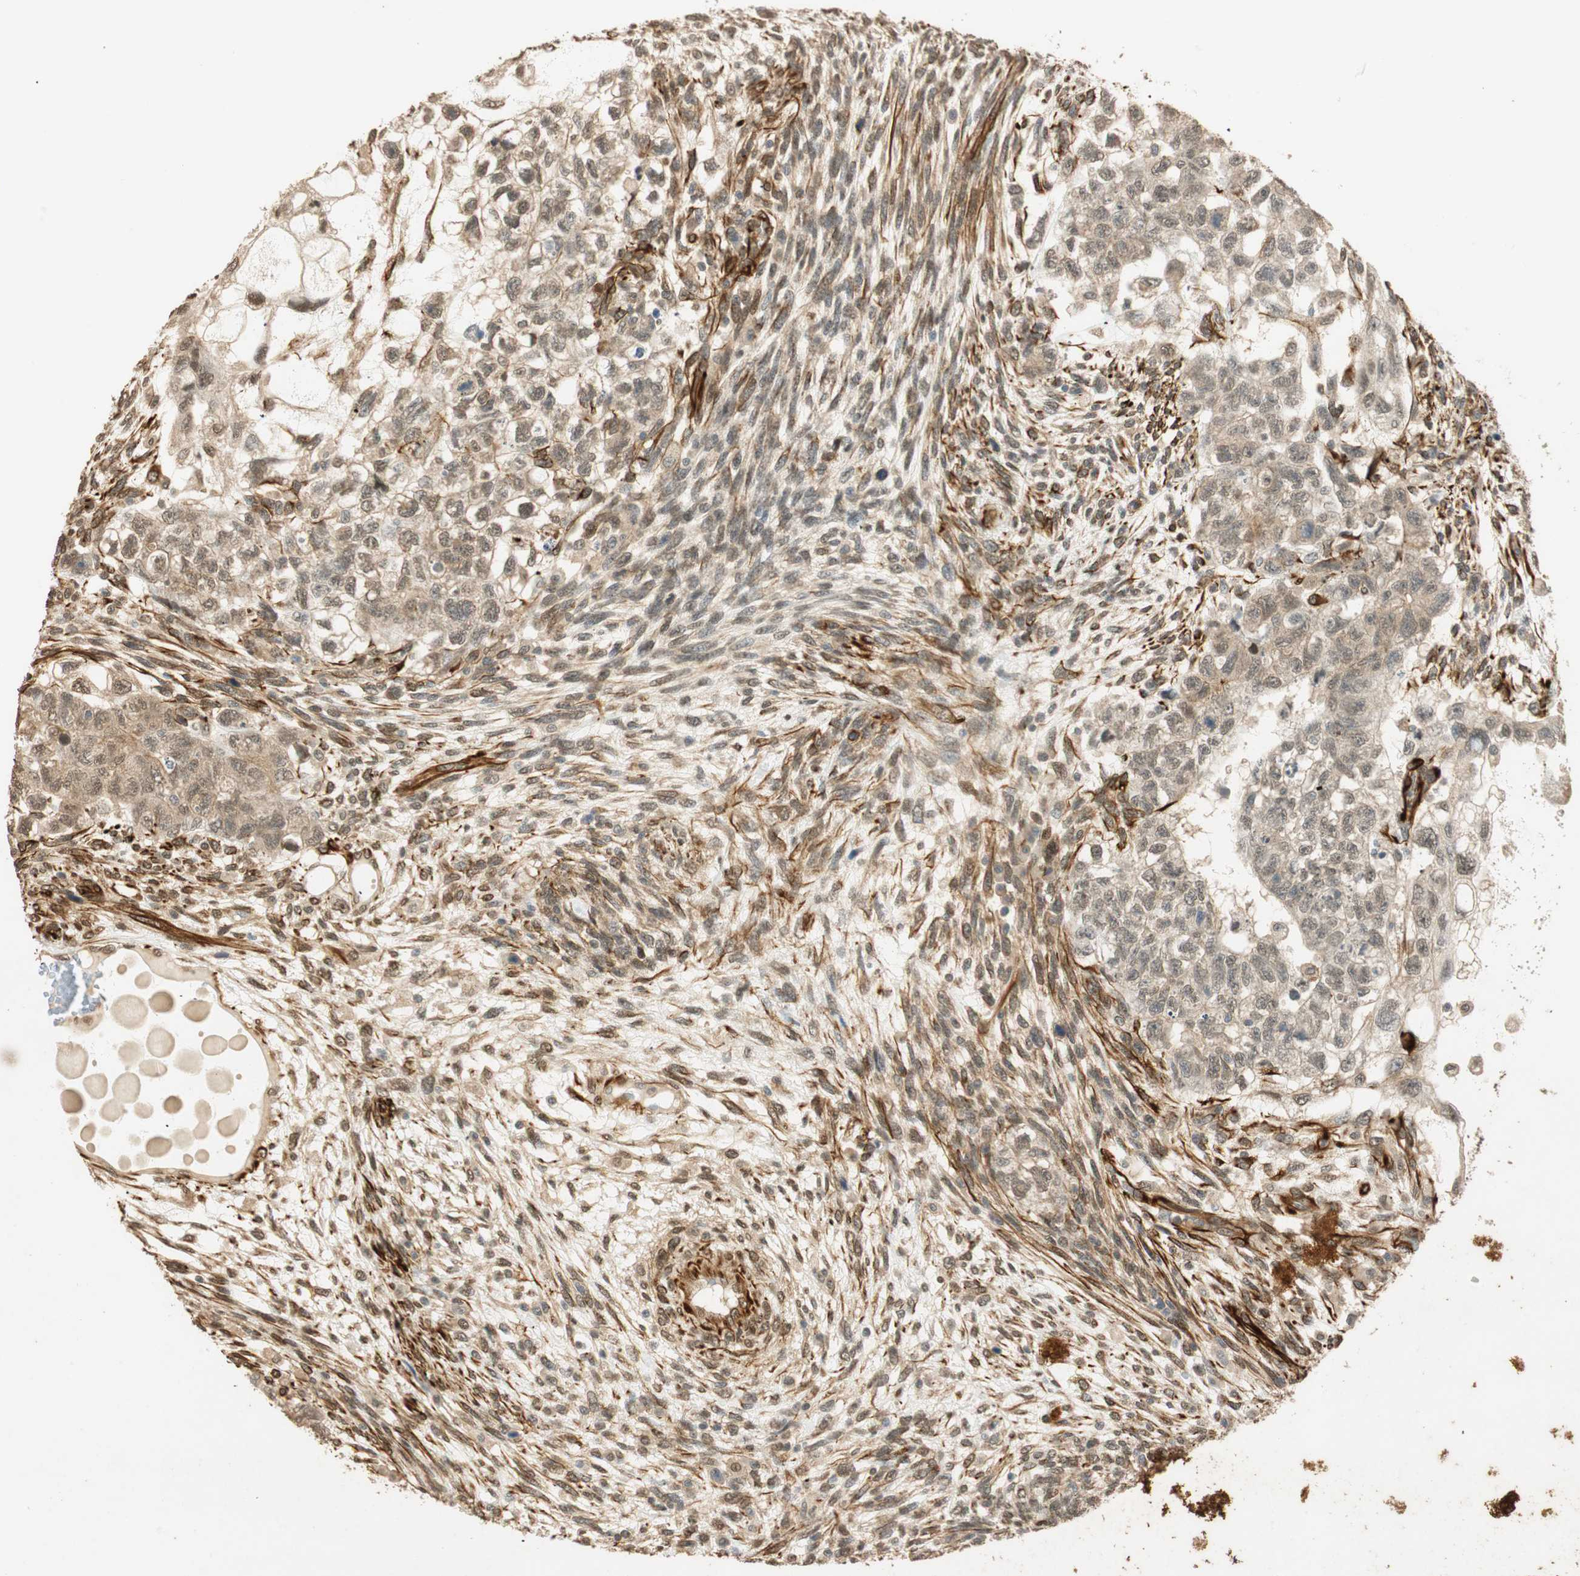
{"staining": {"intensity": "negative", "quantity": "none", "location": "none"}, "tissue": "testis cancer", "cell_type": "Tumor cells", "image_type": "cancer", "snomed": [{"axis": "morphology", "description": "Normal tissue, NOS"}, {"axis": "morphology", "description": "Carcinoma, Embryonal, NOS"}, {"axis": "topography", "description": "Testis"}], "caption": "Human testis cancer (embryonal carcinoma) stained for a protein using IHC reveals no expression in tumor cells.", "gene": "NES", "patient": {"sex": "male", "age": 36}}